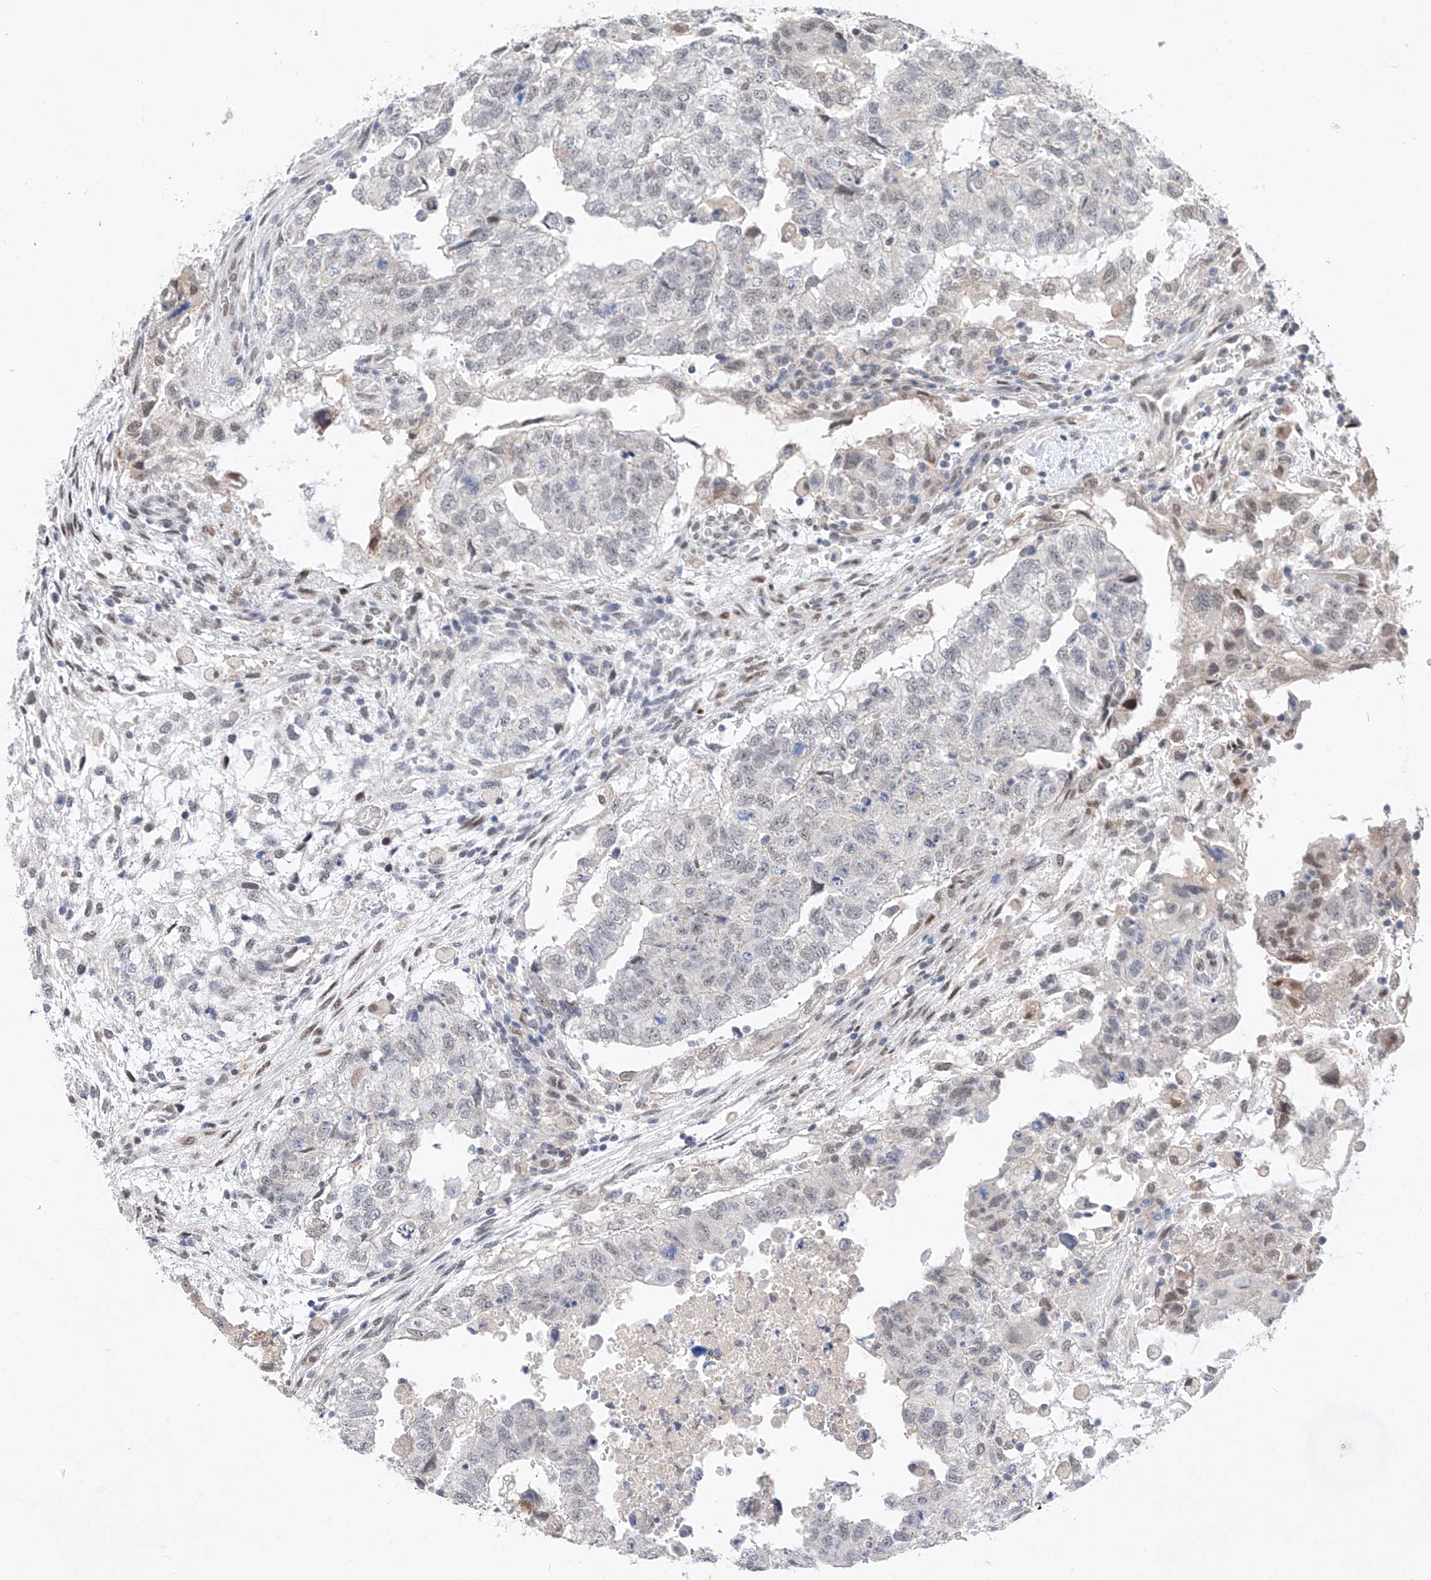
{"staining": {"intensity": "negative", "quantity": "none", "location": "none"}, "tissue": "testis cancer", "cell_type": "Tumor cells", "image_type": "cancer", "snomed": [{"axis": "morphology", "description": "Carcinoma, Embryonal, NOS"}, {"axis": "topography", "description": "Testis"}], "caption": "Immunohistochemistry image of neoplastic tissue: embryonal carcinoma (testis) stained with DAB reveals no significant protein expression in tumor cells.", "gene": "KCNJ1", "patient": {"sex": "male", "age": 36}}